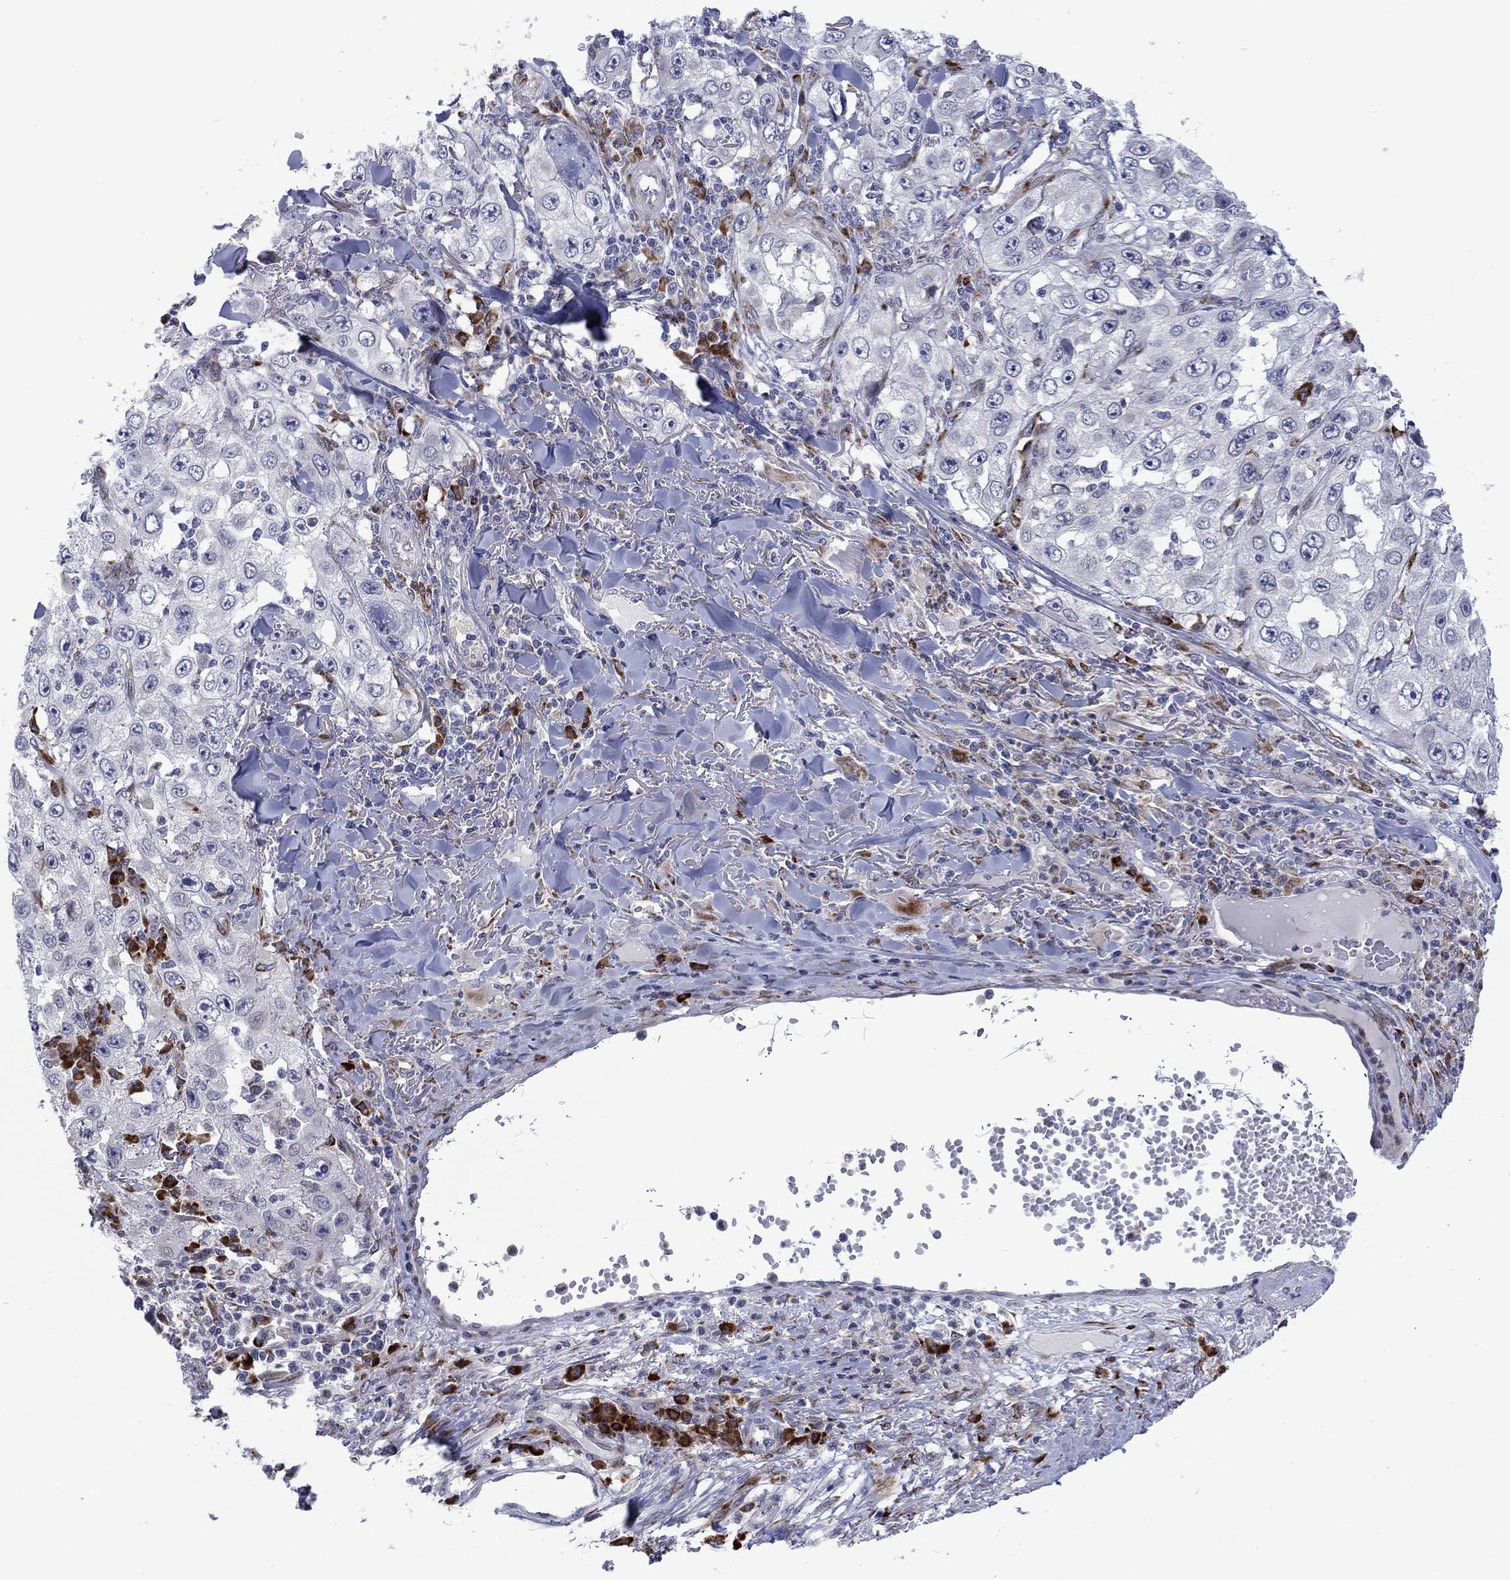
{"staining": {"intensity": "negative", "quantity": "none", "location": "none"}, "tissue": "skin cancer", "cell_type": "Tumor cells", "image_type": "cancer", "snomed": [{"axis": "morphology", "description": "Squamous cell carcinoma, NOS"}, {"axis": "topography", "description": "Skin"}], "caption": "Human skin cancer (squamous cell carcinoma) stained for a protein using IHC exhibits no positivity in tumor cells.", "gene": "TTC21B", "patient": {"sex": "male", "age": 82}}